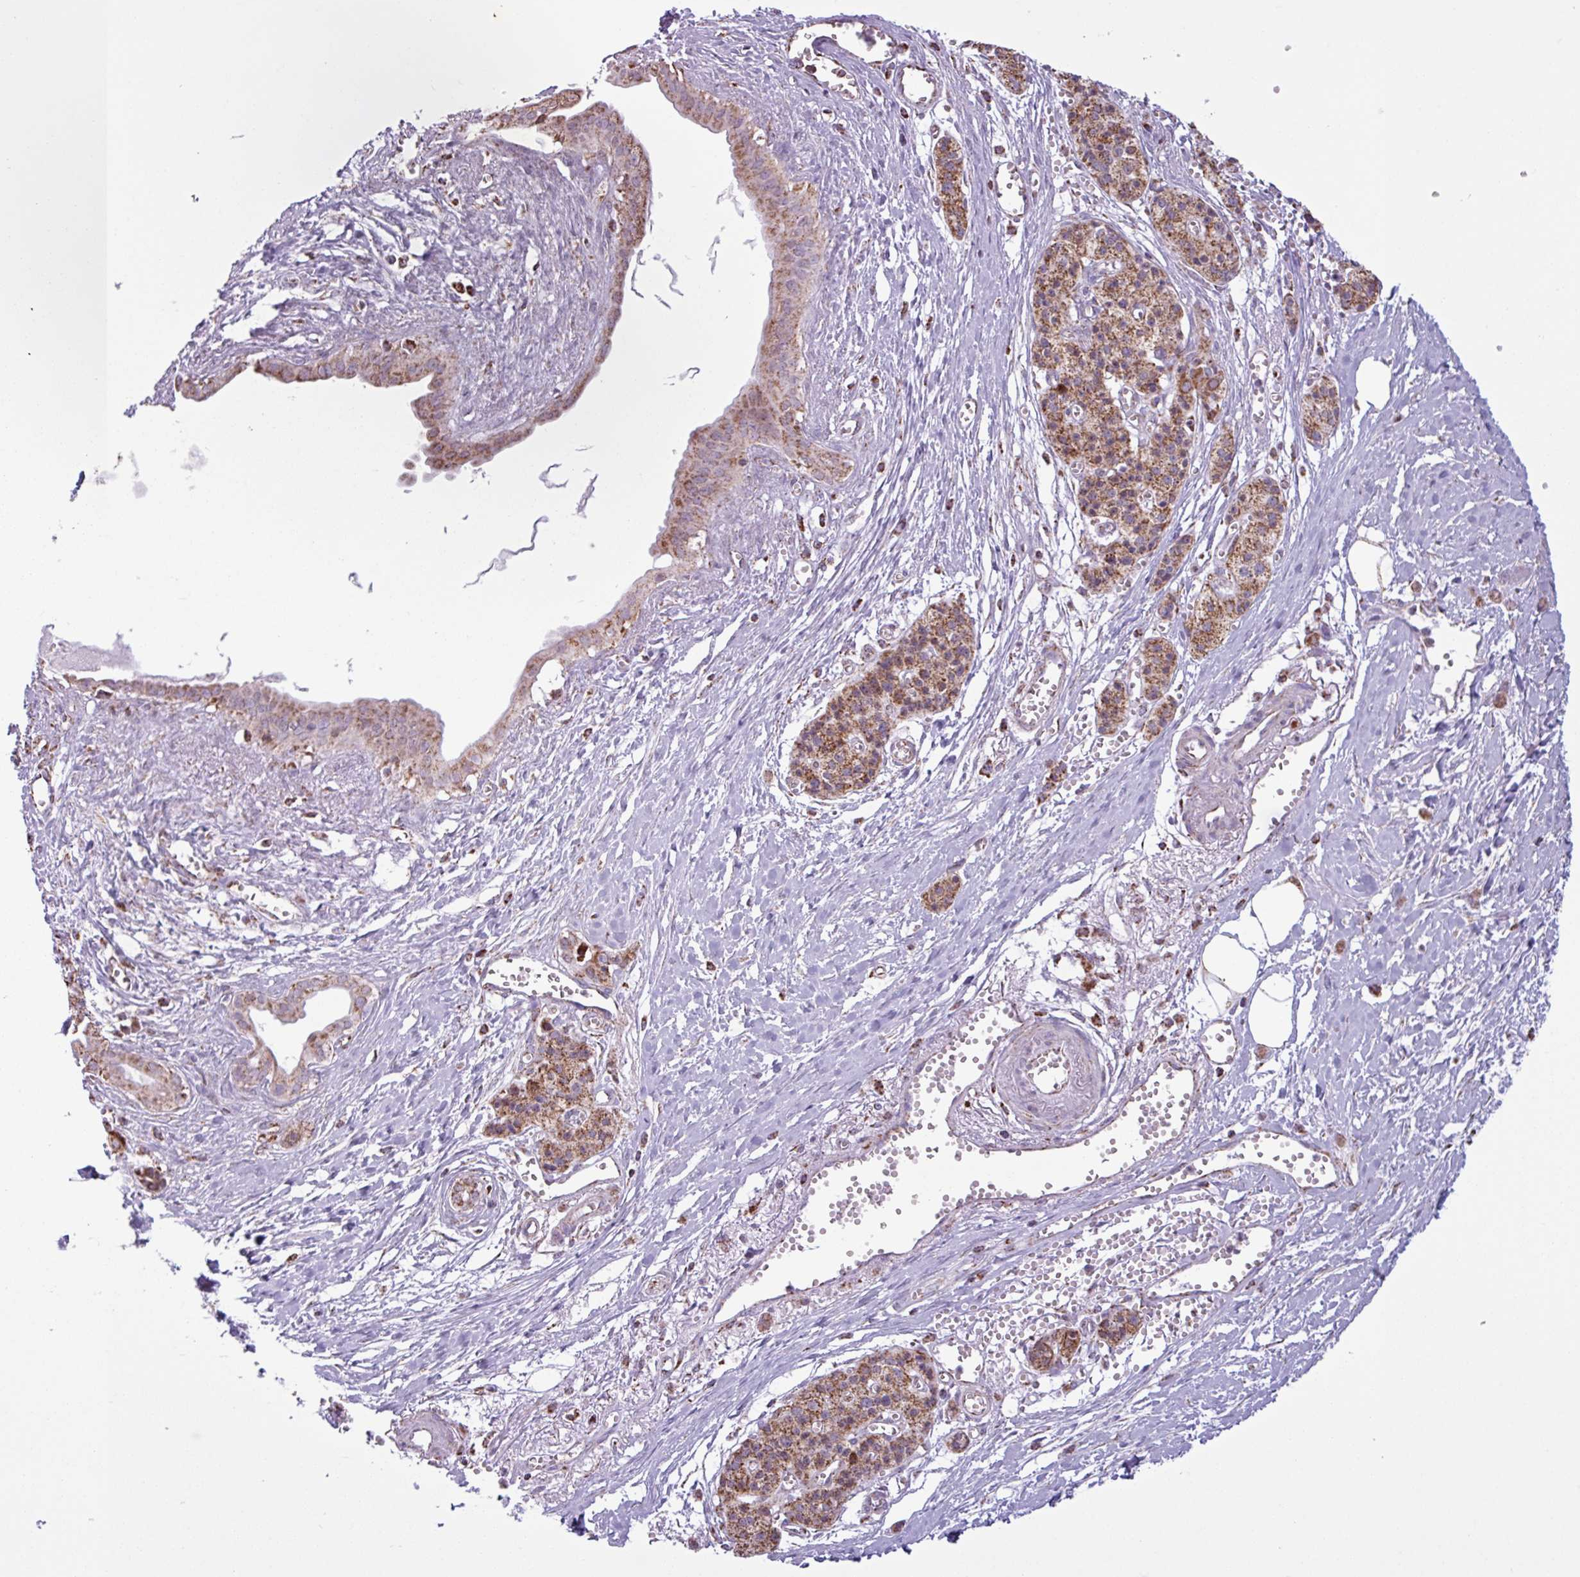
{"staining": {"intensity": "strong", "quantity": ">75%", "location": "cytoplasmic/membranous"}, "tissue": "pancreatic cancer", "cell_type": "Tumor cells", "image_type": "cancer", "snomed": [{"axis": "morphology", "description": "Adenocarcinoma, NOS"}, {"axis": "topography", "description": "Pancreas"}], "caption": "Brown immunohistochemical staining in human pancreatic cancer (adenocarcinoma) displays strong cytoplasmic/membranous staining in about >75% of tumor cells.", "gene": "ALG8", "patient": {"sex": "male", "age": 71}}